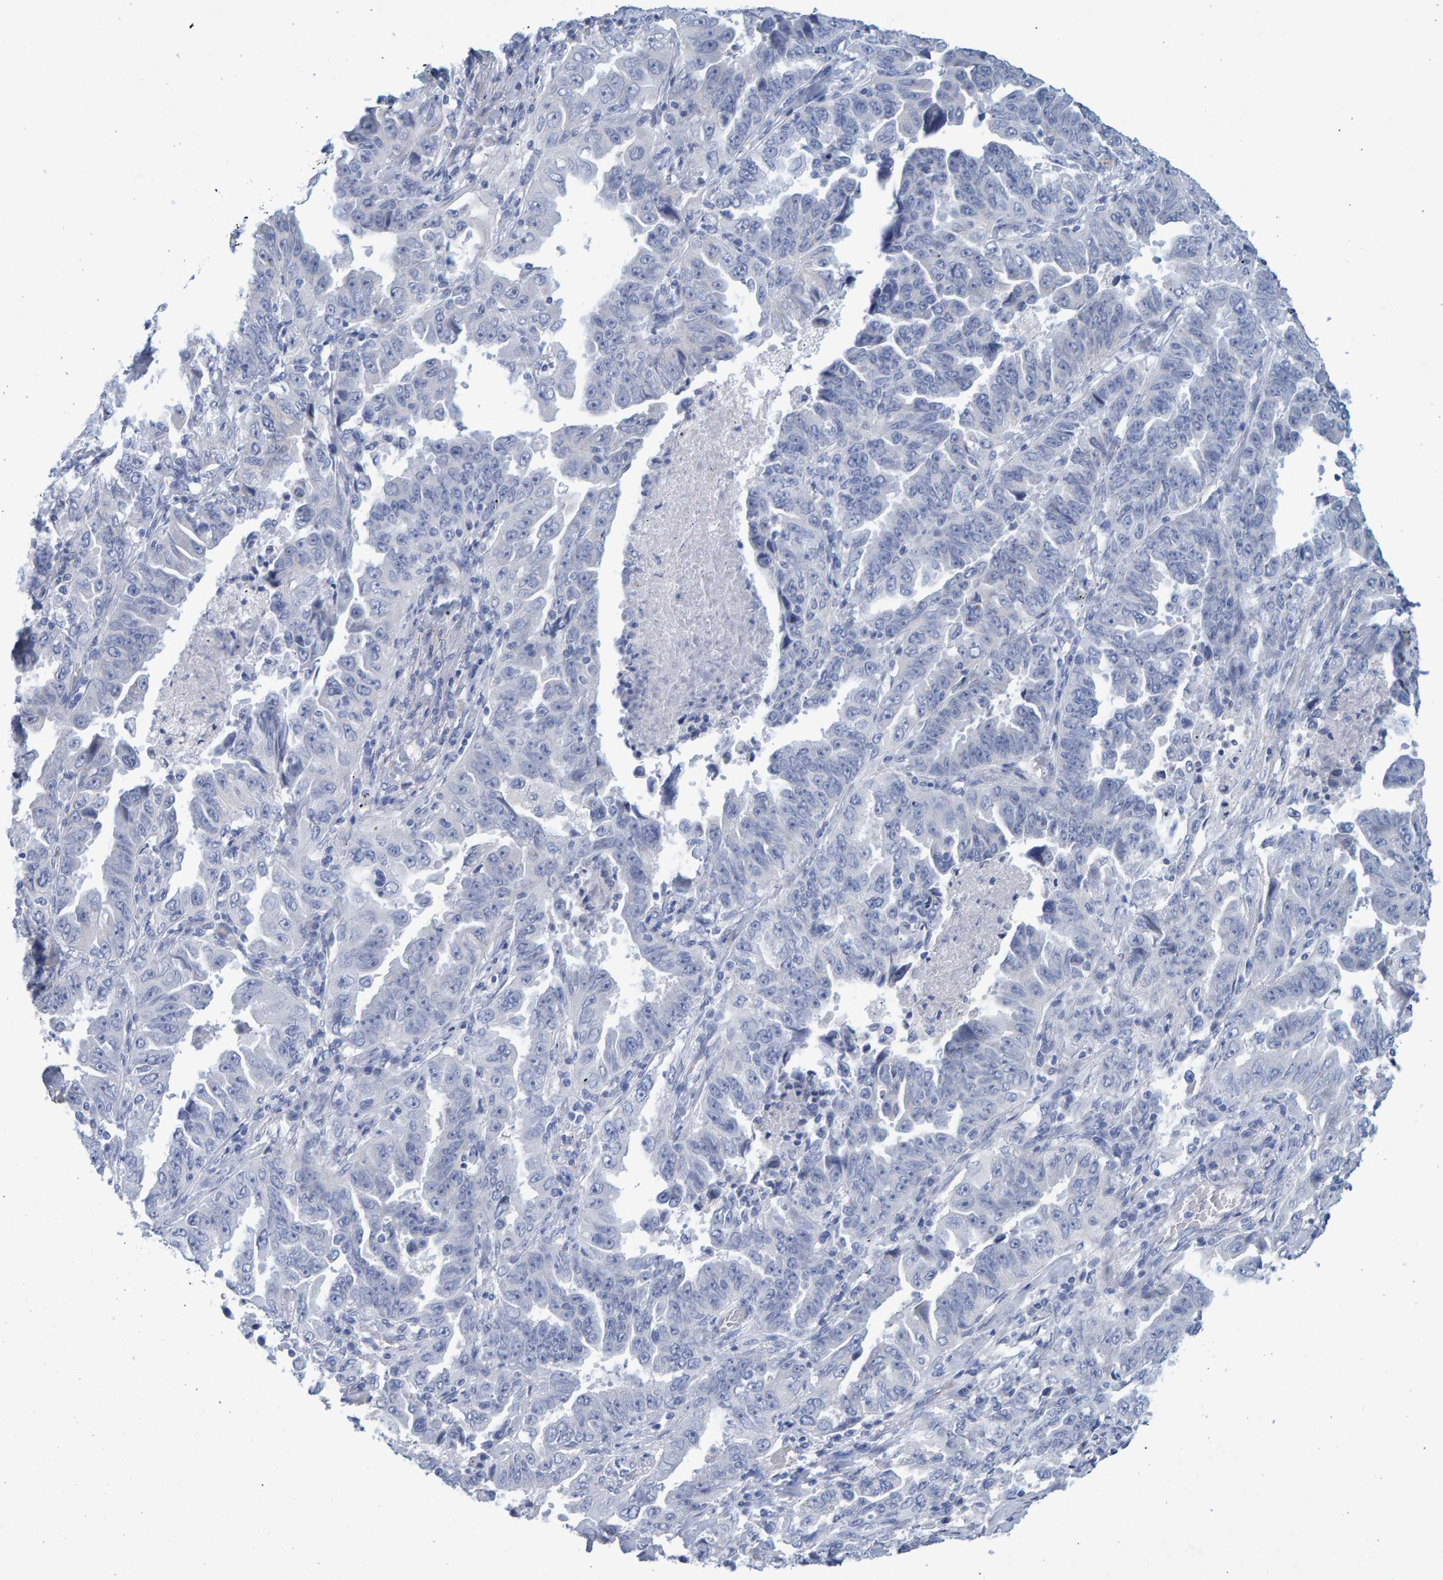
{"staining": {"intensity": "negative", "quantity": "none", "location": "none"}, "tissue": "lung cancer", "cell_type": "Tumor cells", "image_type": "cancer", "snomed": [{"axis": "morphology", "description": "Adenocarcinoma, NOS"}, {"axis": "topography", "description": "Lung"}], "caption": "Photomicrograph shows no significant protein positivity in tumor cells of lung cancer.", "gene": "SLC34A3", "patient": {"sex": "female", "age": 51}}